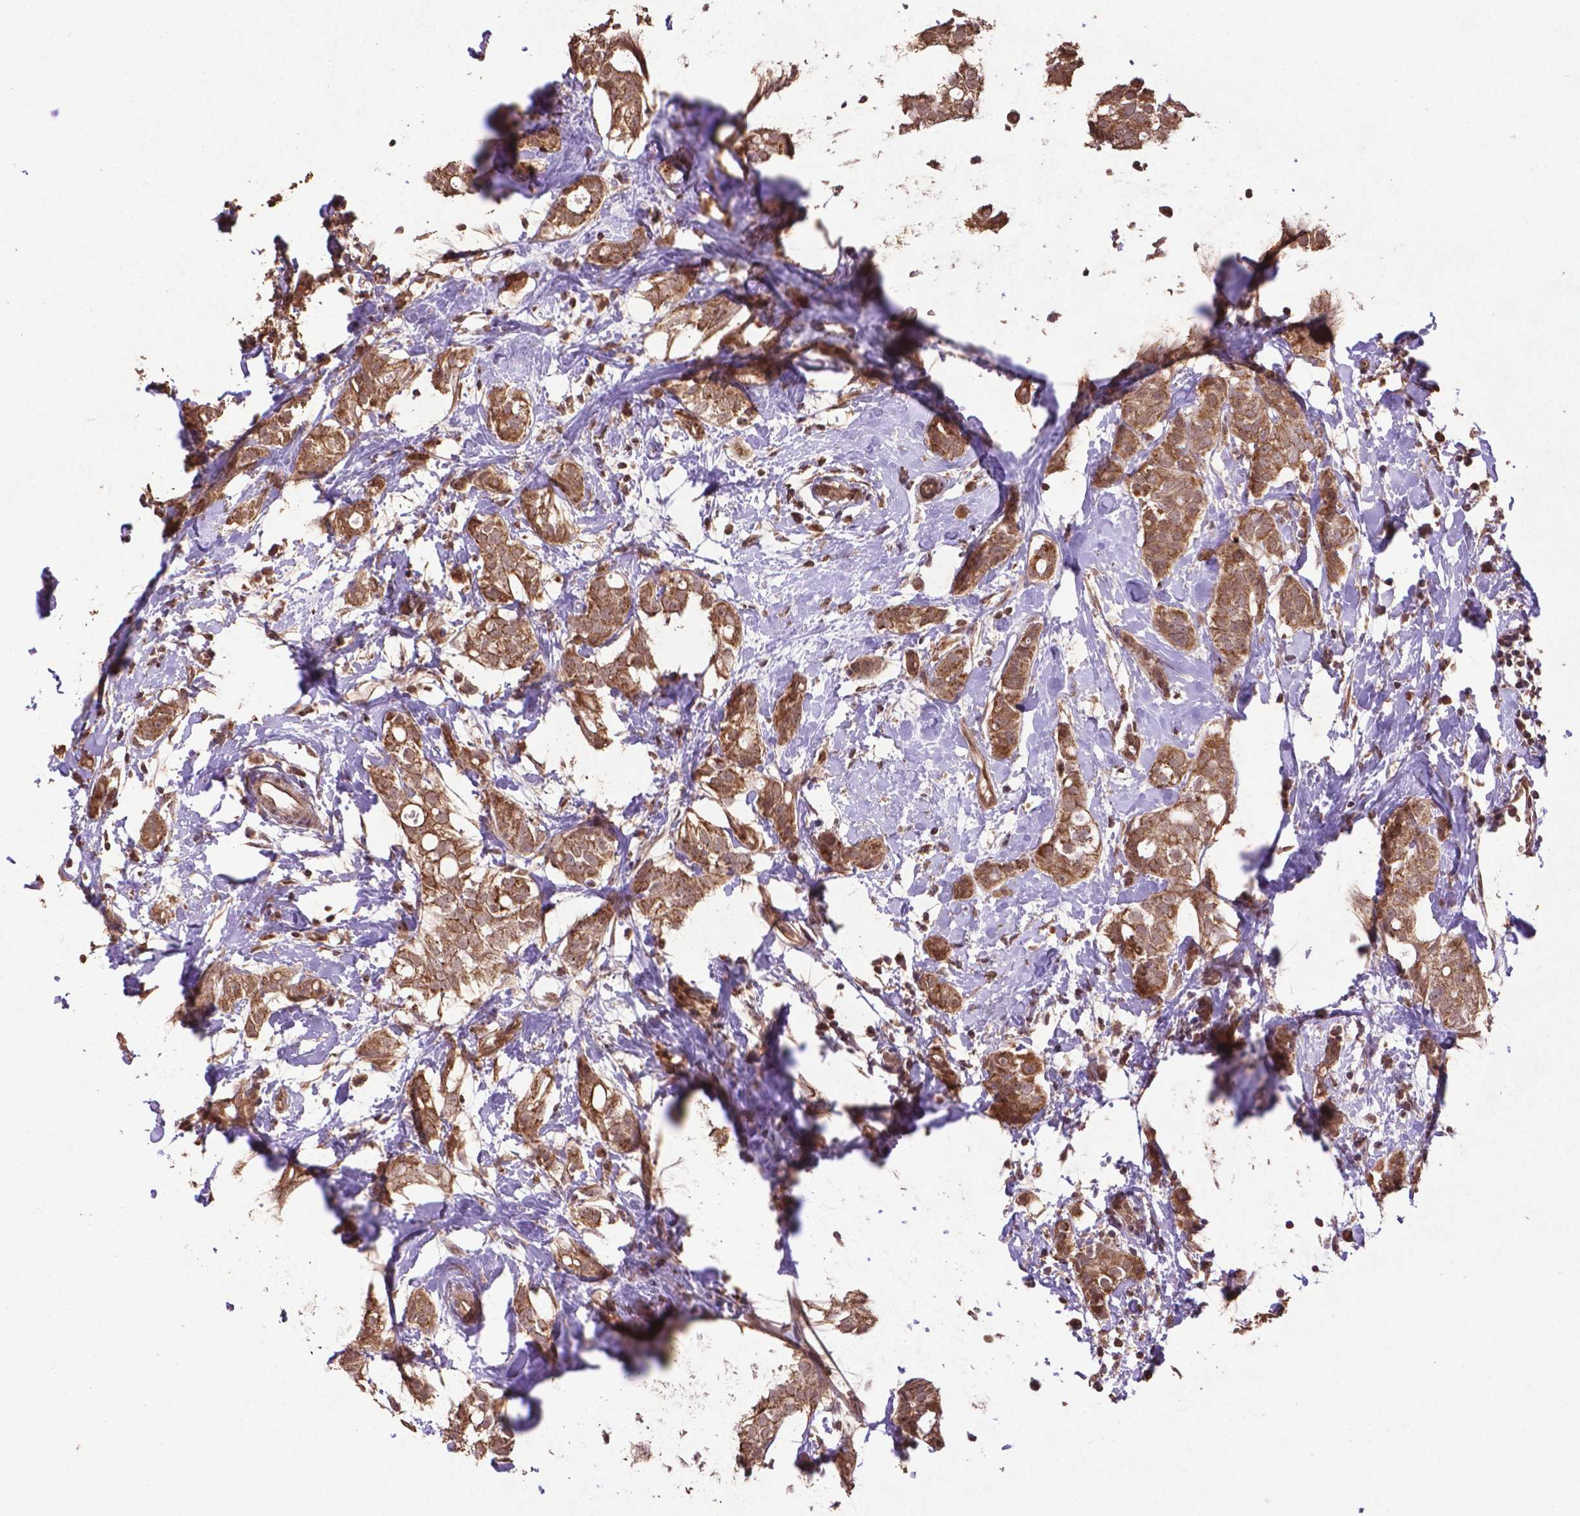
{"staining": {"intensity": "moderate", "quantity": ">75%", "location": "cytoplasmic/membranous"}, "tissue": "breast cancer", "cell_type": "Tumor cells", "image_type": "cancer", "snomed": [{"axis": "morphology", "description": "Duct carcinoma"}, {"axis": "topography", "description": "Breast"}], "caption": "Brown immunohistochemical staining in human breast intraductal carcinoma demonstrates moderate cytoplasmic/membranous staining in about >75% of tumor cells.", "gene": "DCAF1", "patient": {"sex": "female", "age": 40}}